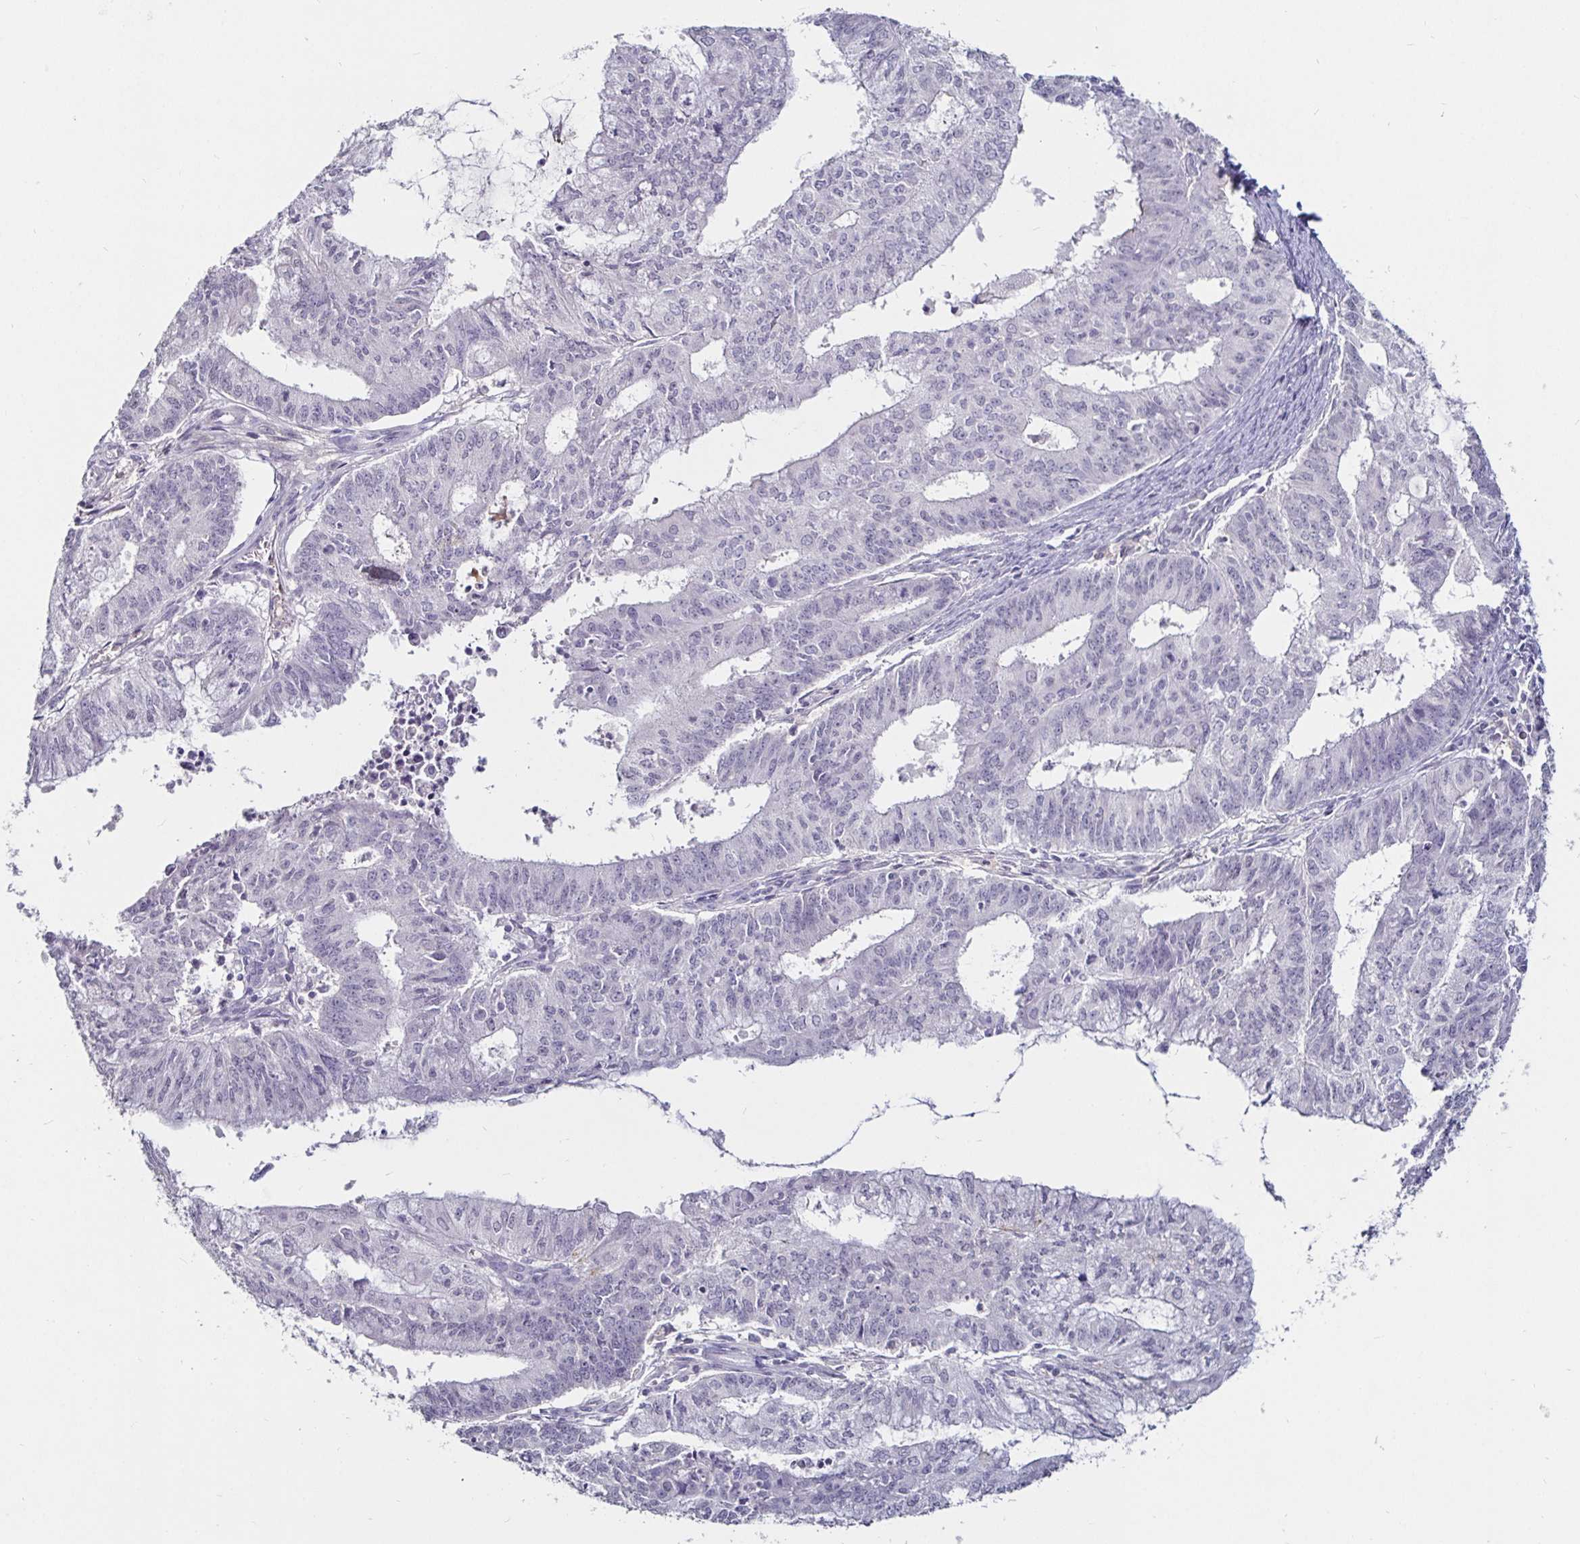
{"staining": {"intensity": "negative", "quantity": "none", "location": "none"}, "tissue": "endometrial cancer", "cell_type": "Tumor cells", "image_type": "cancer", "snomed": [{"axis": "morphology", "description": "Adenocarcinoma, NOS"}, {"axis": "topography", "description": "Endometrium"}], "caption": "Tumor cells show no significant staining in endometrial adenocarcinoma.", "gene": "FAIM2", "patient": {"sex": "female", "age": 61}}